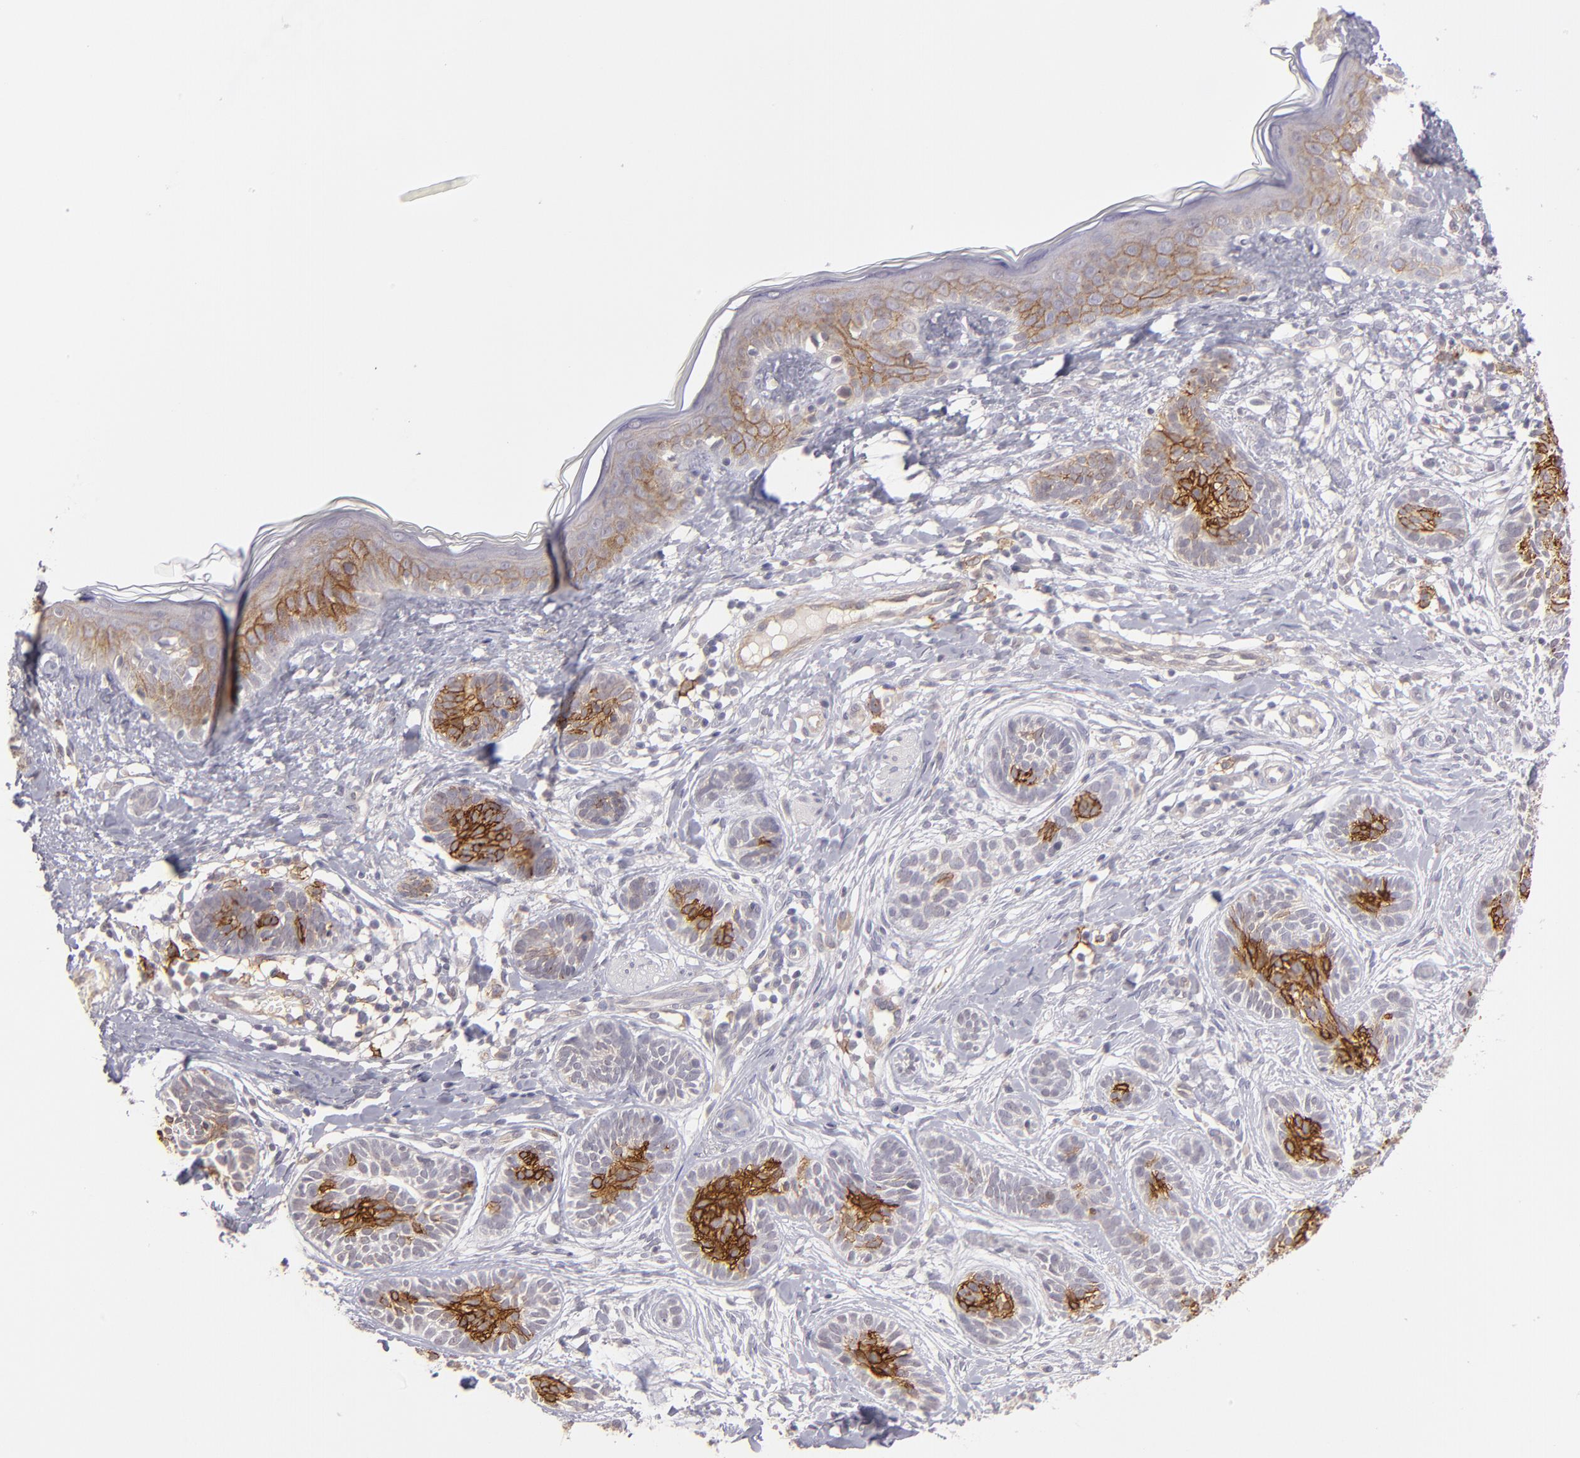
{"staining": {"intensity": "strong", "quantity": "25%-75%", "location": "cytoplasmic/membranous"}, "tissue": "skin cancer", "cell_type": "Tumor cells", "image_type": "cancer", "snomed": [{"axis": "morphology", "description": "Normal tissue, NOS"}, {"axis": "morphology", "description": "Basal cell carcinoma"}, {"axis": "topography", "description": "Skin"}], "caption": "This photomicrograph shows skin cancer (basal cell carcinoma) stained with immunohistochemistry to label a protein in brown. The cytoplasmic/membranous of tumor cells show strong positivity for the protein. Nuclei are counter-stained blue.", "gene": "THBD", "patient": {"sex": "male", "age": 63}}